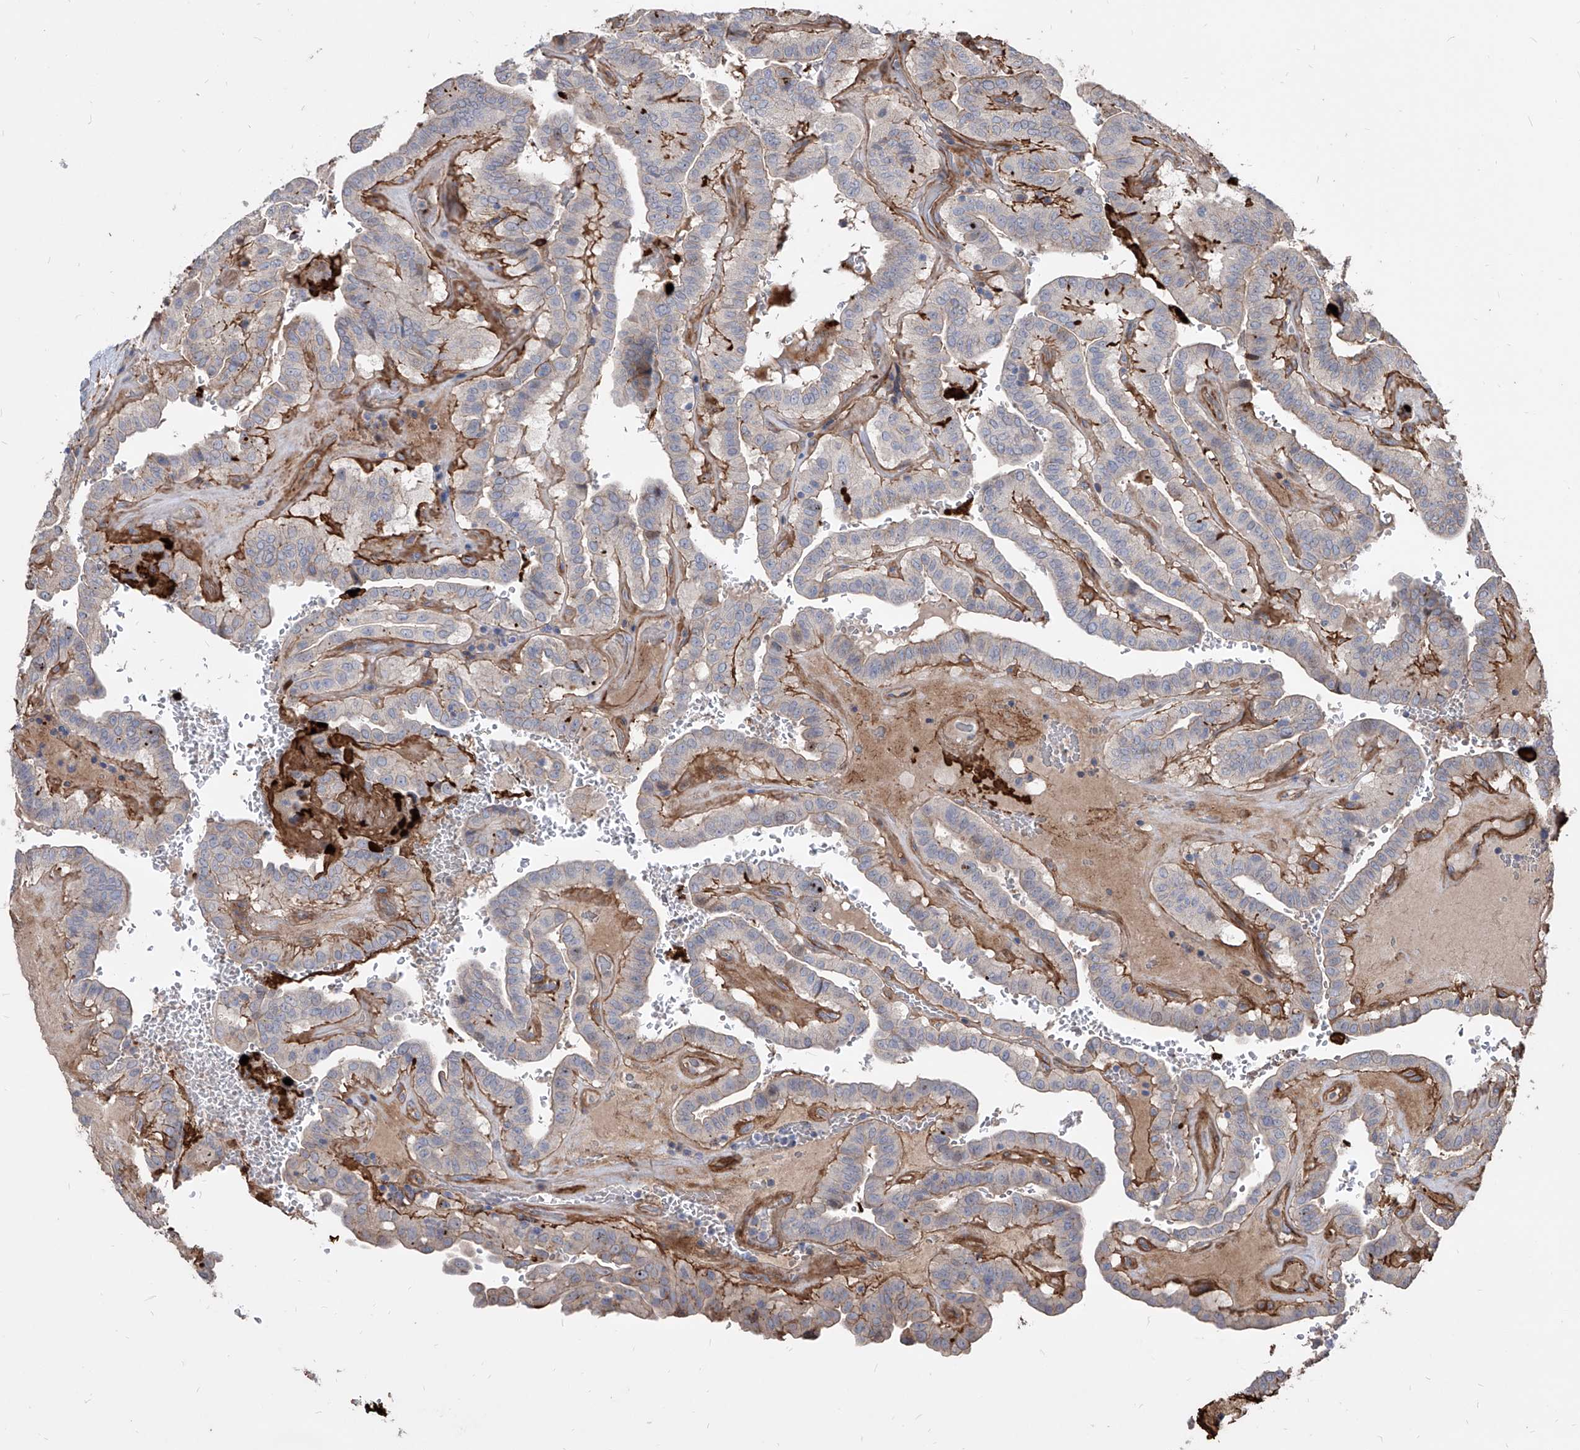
{"staining": {"intensity": "weak", "quantity": "<25%", "location": "cytoplasmic/membranous"}, "tissue": "thyroid cancer", "cell_type": "Tumor cells", "image_type": "cancer", "snomed": [{"axis": "morphology", "description": "Papillary adenocarcinoma, NOS"}, {"axis": "topography", "description": "Thyroid gland"}], "caption": "DAB immunohistochemical staining of thyroid cancer demonstrates no significant staining in tumor cells. (IHC, brightfield microscopy, high magnification).", "gene": "FAM83B", "patient": {"sex": "male", "age": 77}}